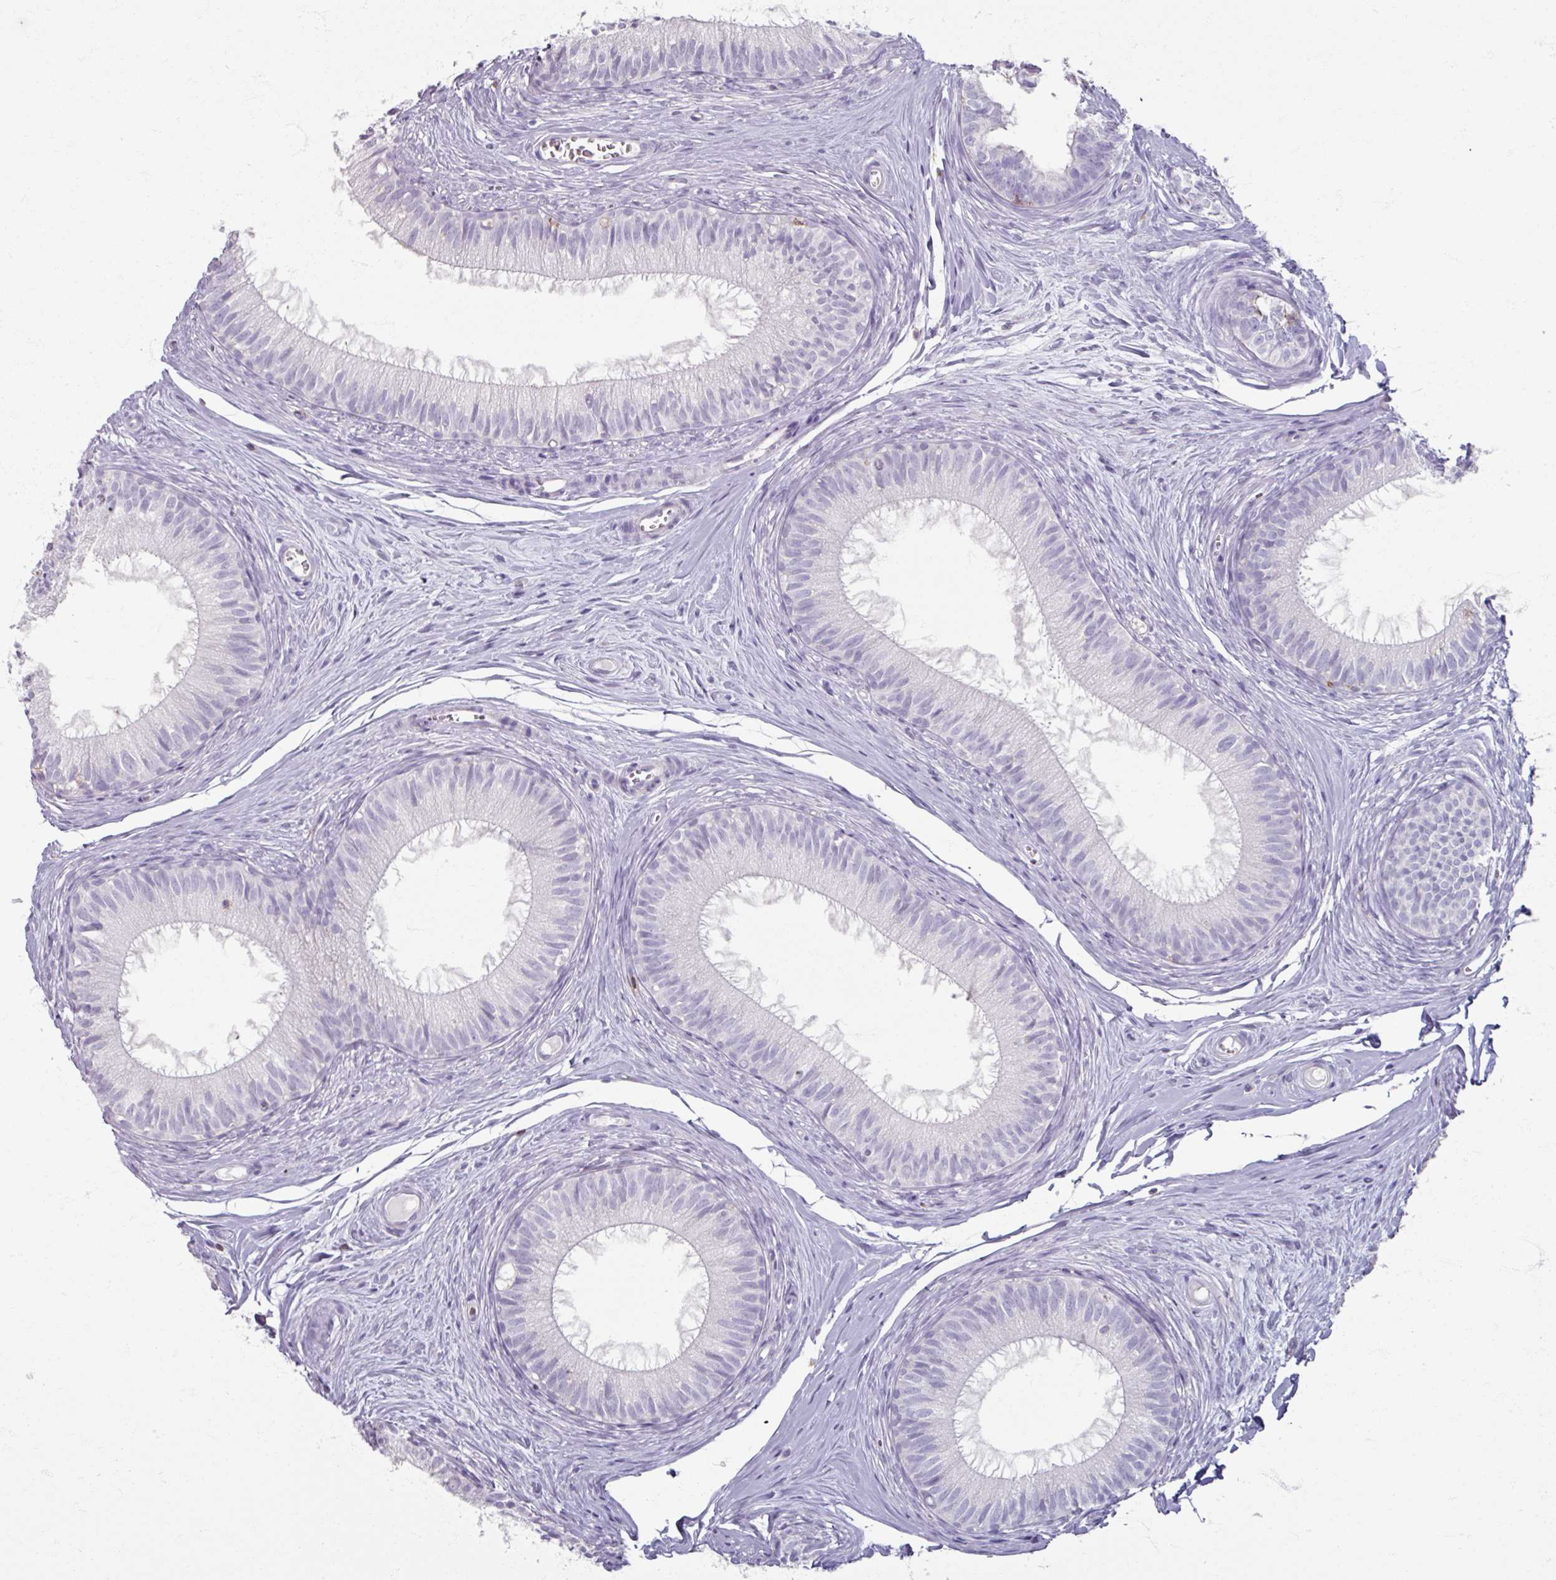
{"staining": {"intensity": "negative", "quantity": "none", "location": "none"}, "tissue": "epididymis", "cell_type": "Glandular cells", "image_type": "normal", "snomed": [{"axis": "morphology", "description": "Normal tissue, NOS"}, {"axis": "topography", "description": "Epididymis"}], "caption": "Glandular cells are negative for brown protein staining in unremarkable epididymis. (DAB immunohistochemistry visualized using brightfield microscopy, high magnification).", "gene": "PTPRC", "patient": {"sex": "male", "age": 25}}